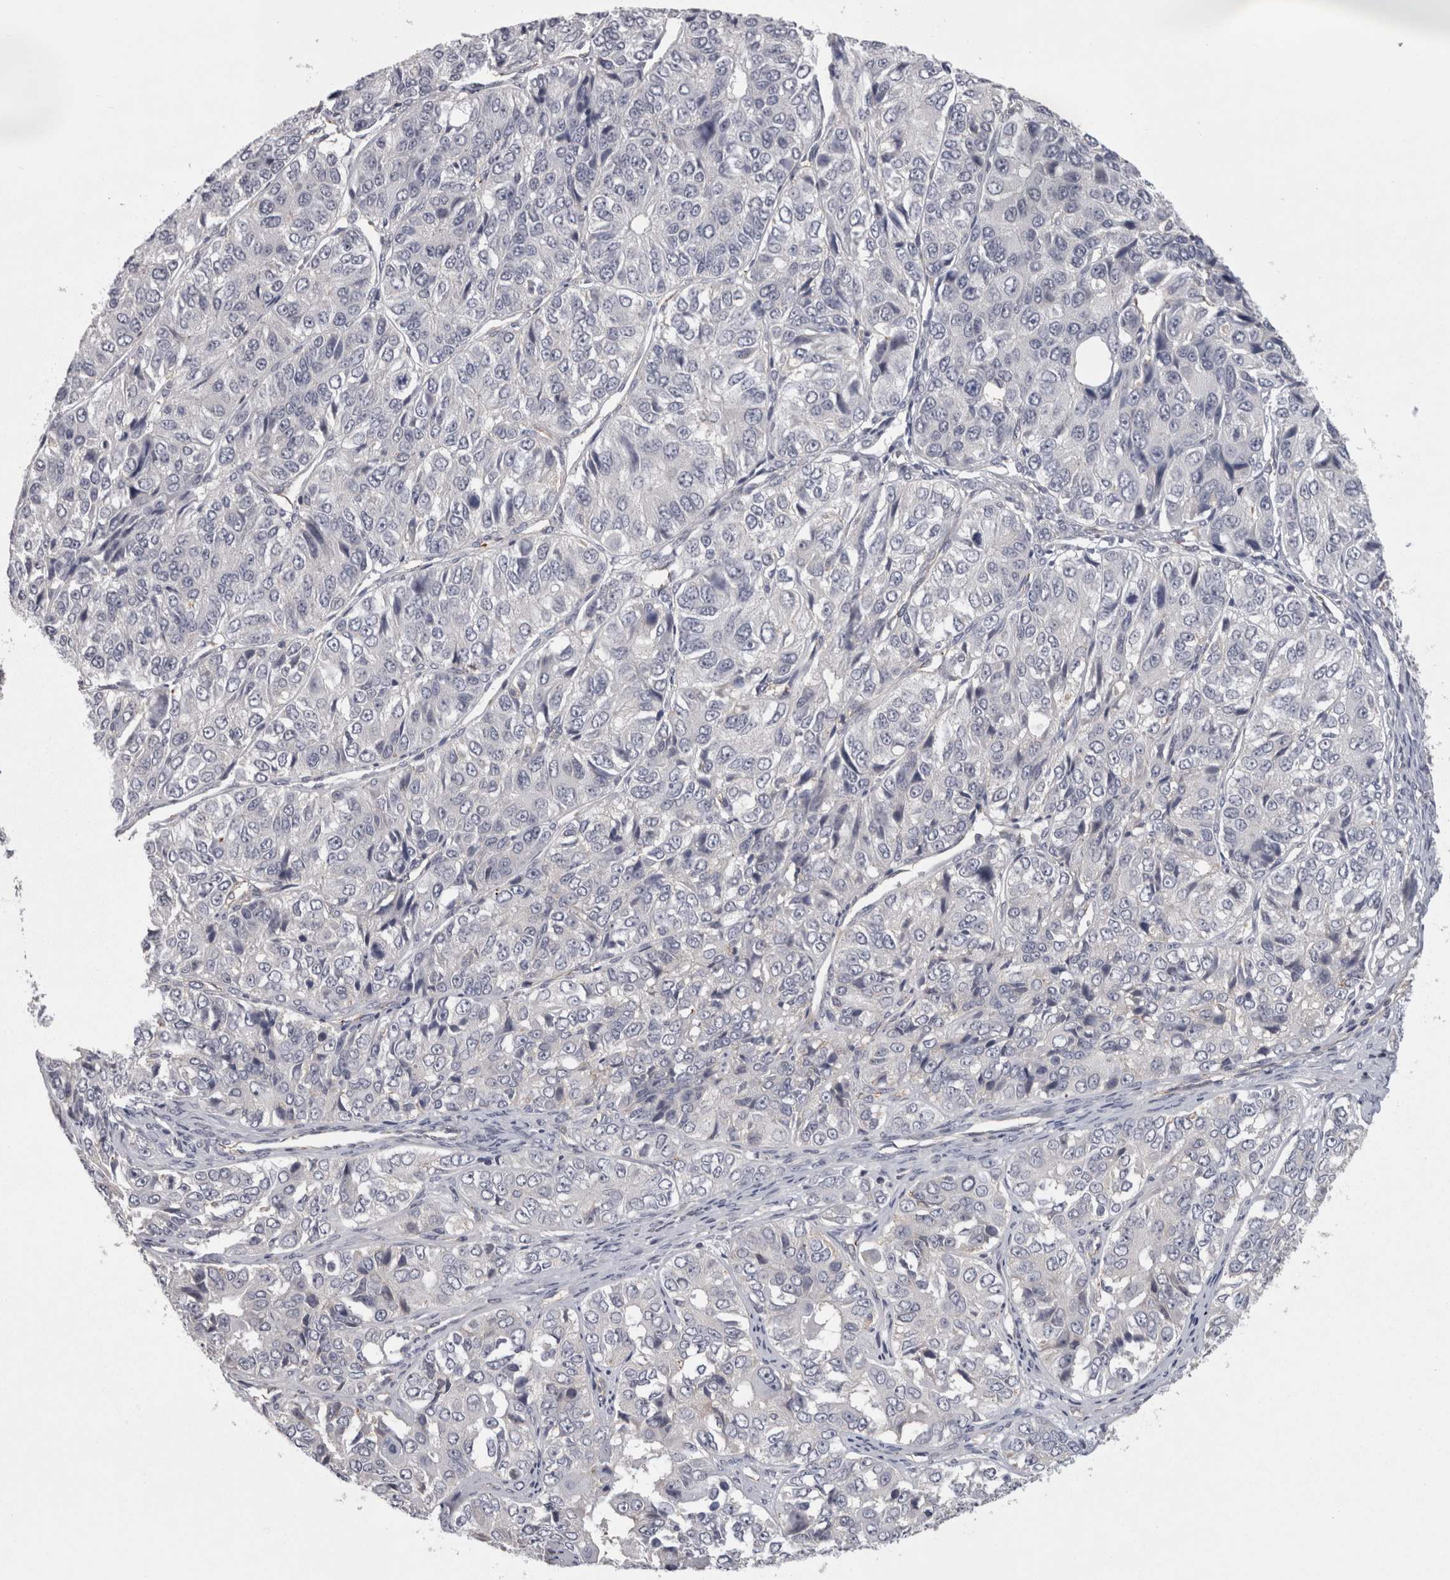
{"staining": {"intensity": "negative", "quantity": "none", "location": "none"}, "tissue": "ovarian cancer", "cell_type": "Tumor cells", "image_type": "cancer", "snomed": [{"axis": "morphology", "description": "Carcinoma, endometroid"}, {"axis": "topography", "description": "Ovary"}], "caption": "High power microscopy image of an IHC histopathology image of ovarian endometroid carcinoma, revealing no significant expression in tumor cells.", "gene": "LYZL6", "patient": {"sex": "female", "age": 51}}